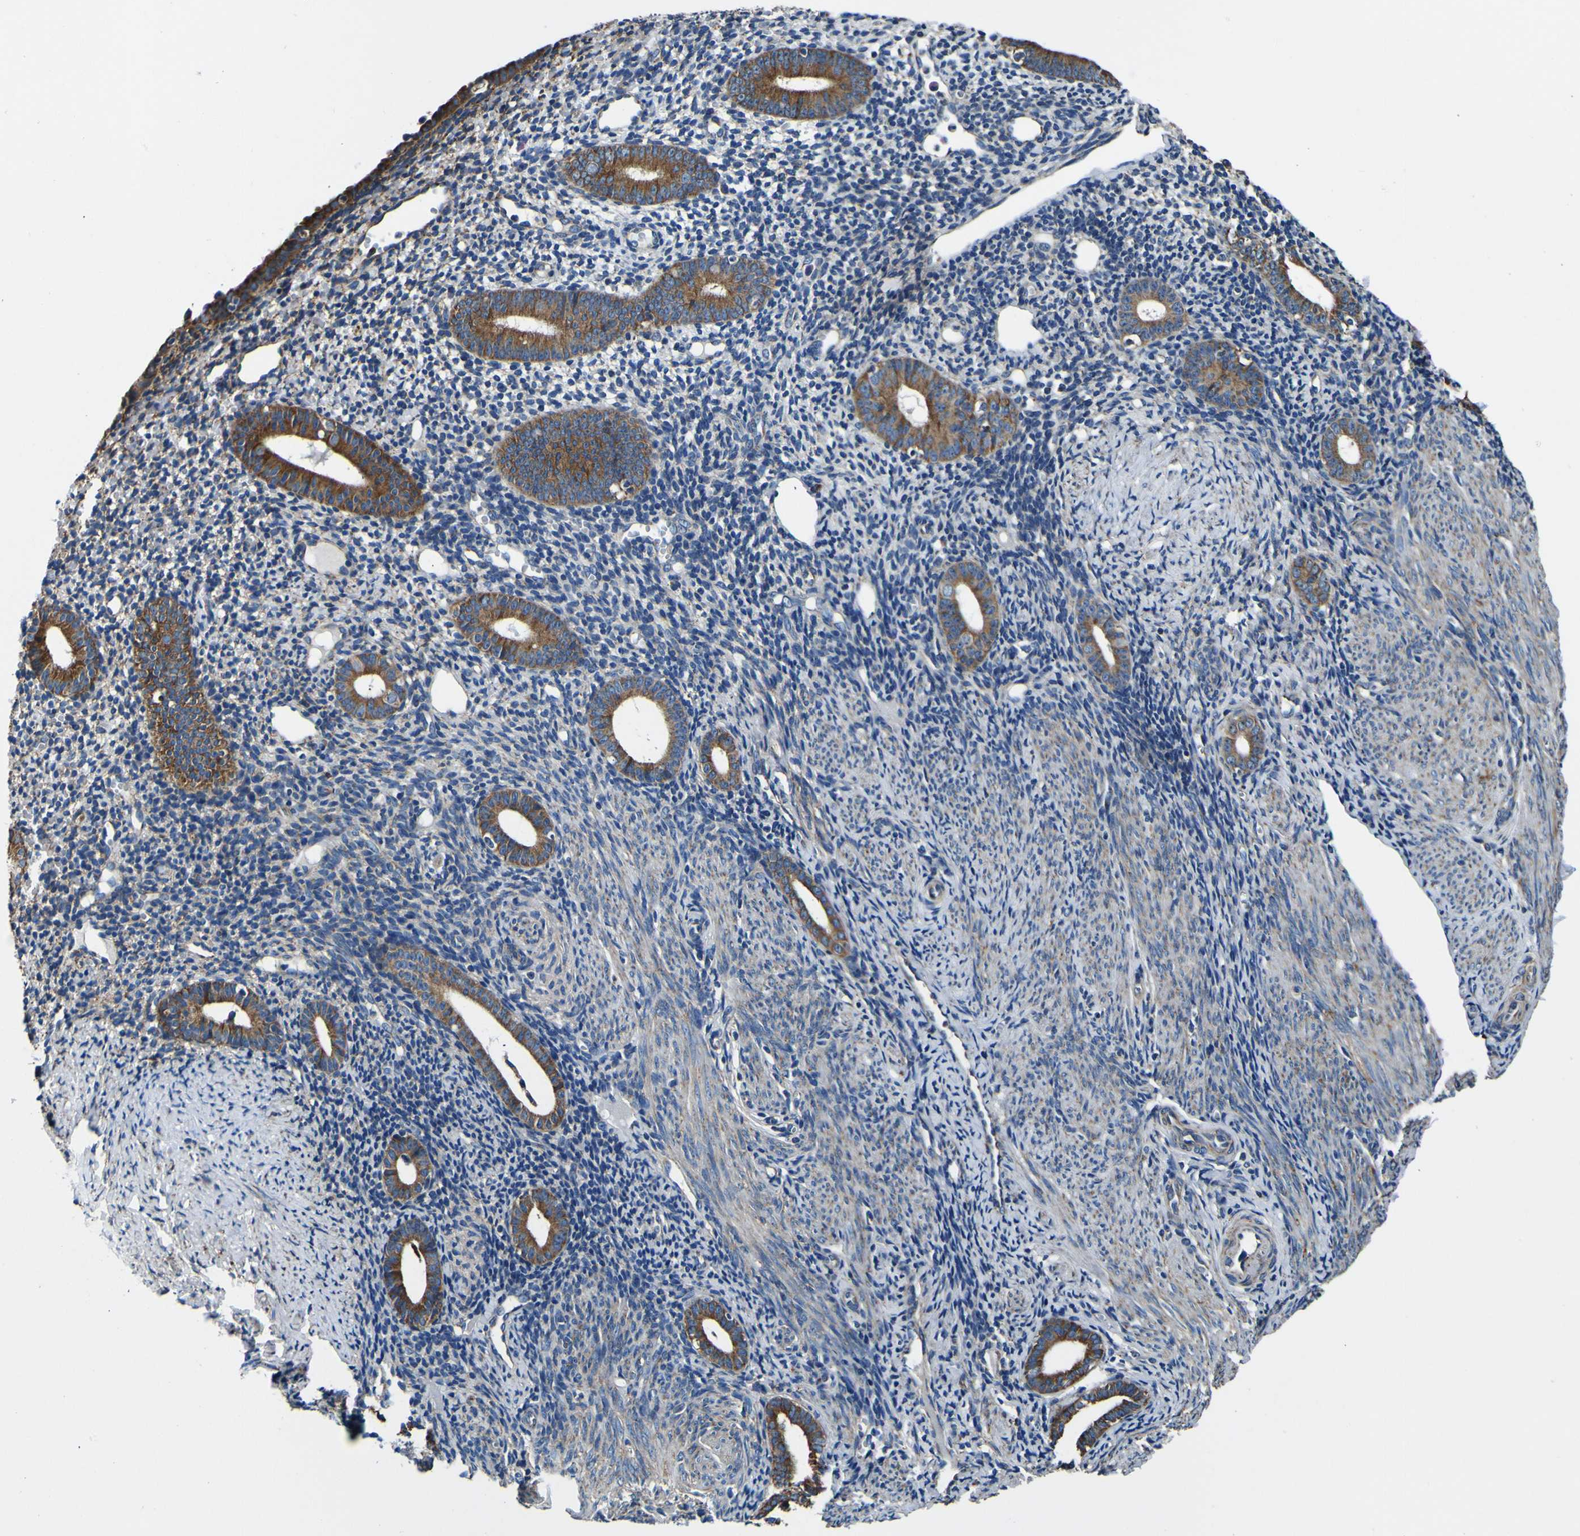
{"staining": {"intensity": "moderate", "quantity": "<25%", "location": "cytoplasmic/membranous"}, "tissue": "endometrium", "cell_type": "Cells in endometrial stroma", "image_type": "normal", "snomed": [{"axis": "morphology", "description": "Normal tissue, NOS"}, {"axis": "topography", "description": "Endometrium"}], "caption": "This photomicrograph shows unremarkable endometrium stained with immunohistochemistry to label a protein in brown. The cytoplasmic/membranous of cells in endometrial stroma show moderate positivity for the protein. Nuclei are counter-stained blue.", "gene": "INPP5A", "patient": {"sex": "female", "age": 50}}